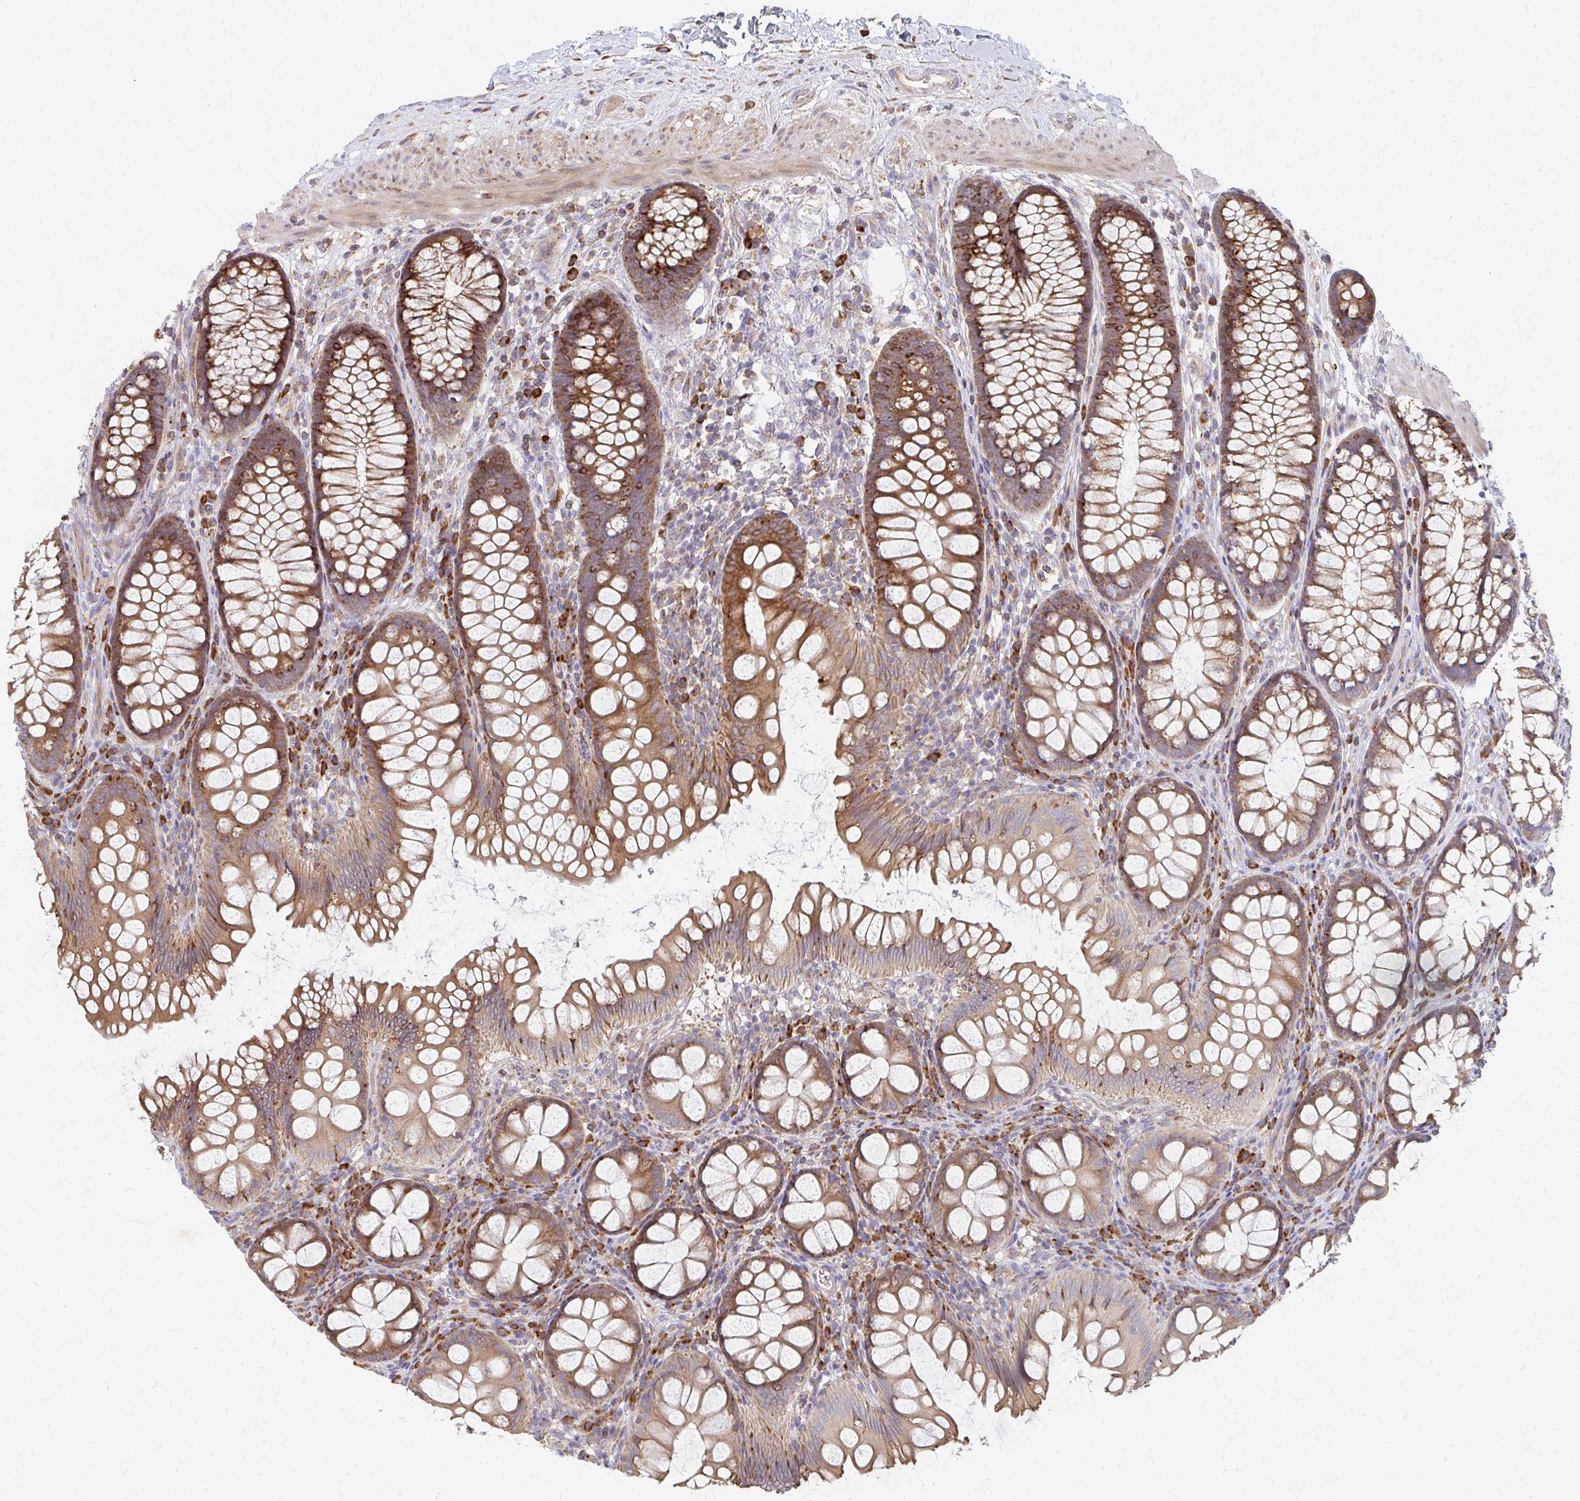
{"staining": {"intensity": "weak", "quantity": "25%-75%", "location": "cytoplasmic/membranous"}, "tissue": "colon", "cell_type": "Endothelial cells", "image_type": "normal", "snomed": [{"axis": "morphology", "description": "Normal tissue, NOS"}, {"axis": "morphology", "description": "Adenoma, NOS"}, {"axis": "topography", "description": "Soft tissue"}, {"axis": "topography", "description": "Colon"}], "caption": "A high-resolution histopathology image shows IHC staining of benign colon, which shows weak cytoplasmic/membranous staining in about 25%-75% of endothelial cells. The protein of interest is stained brown, and the nuclei are stained in blue (DAB (3,3'-diaminobenzidine) IHC with brightfield microscopy, high magnification).", "gene": "PPP1R13L", "patient": {"sex": "male", "age": 47}}